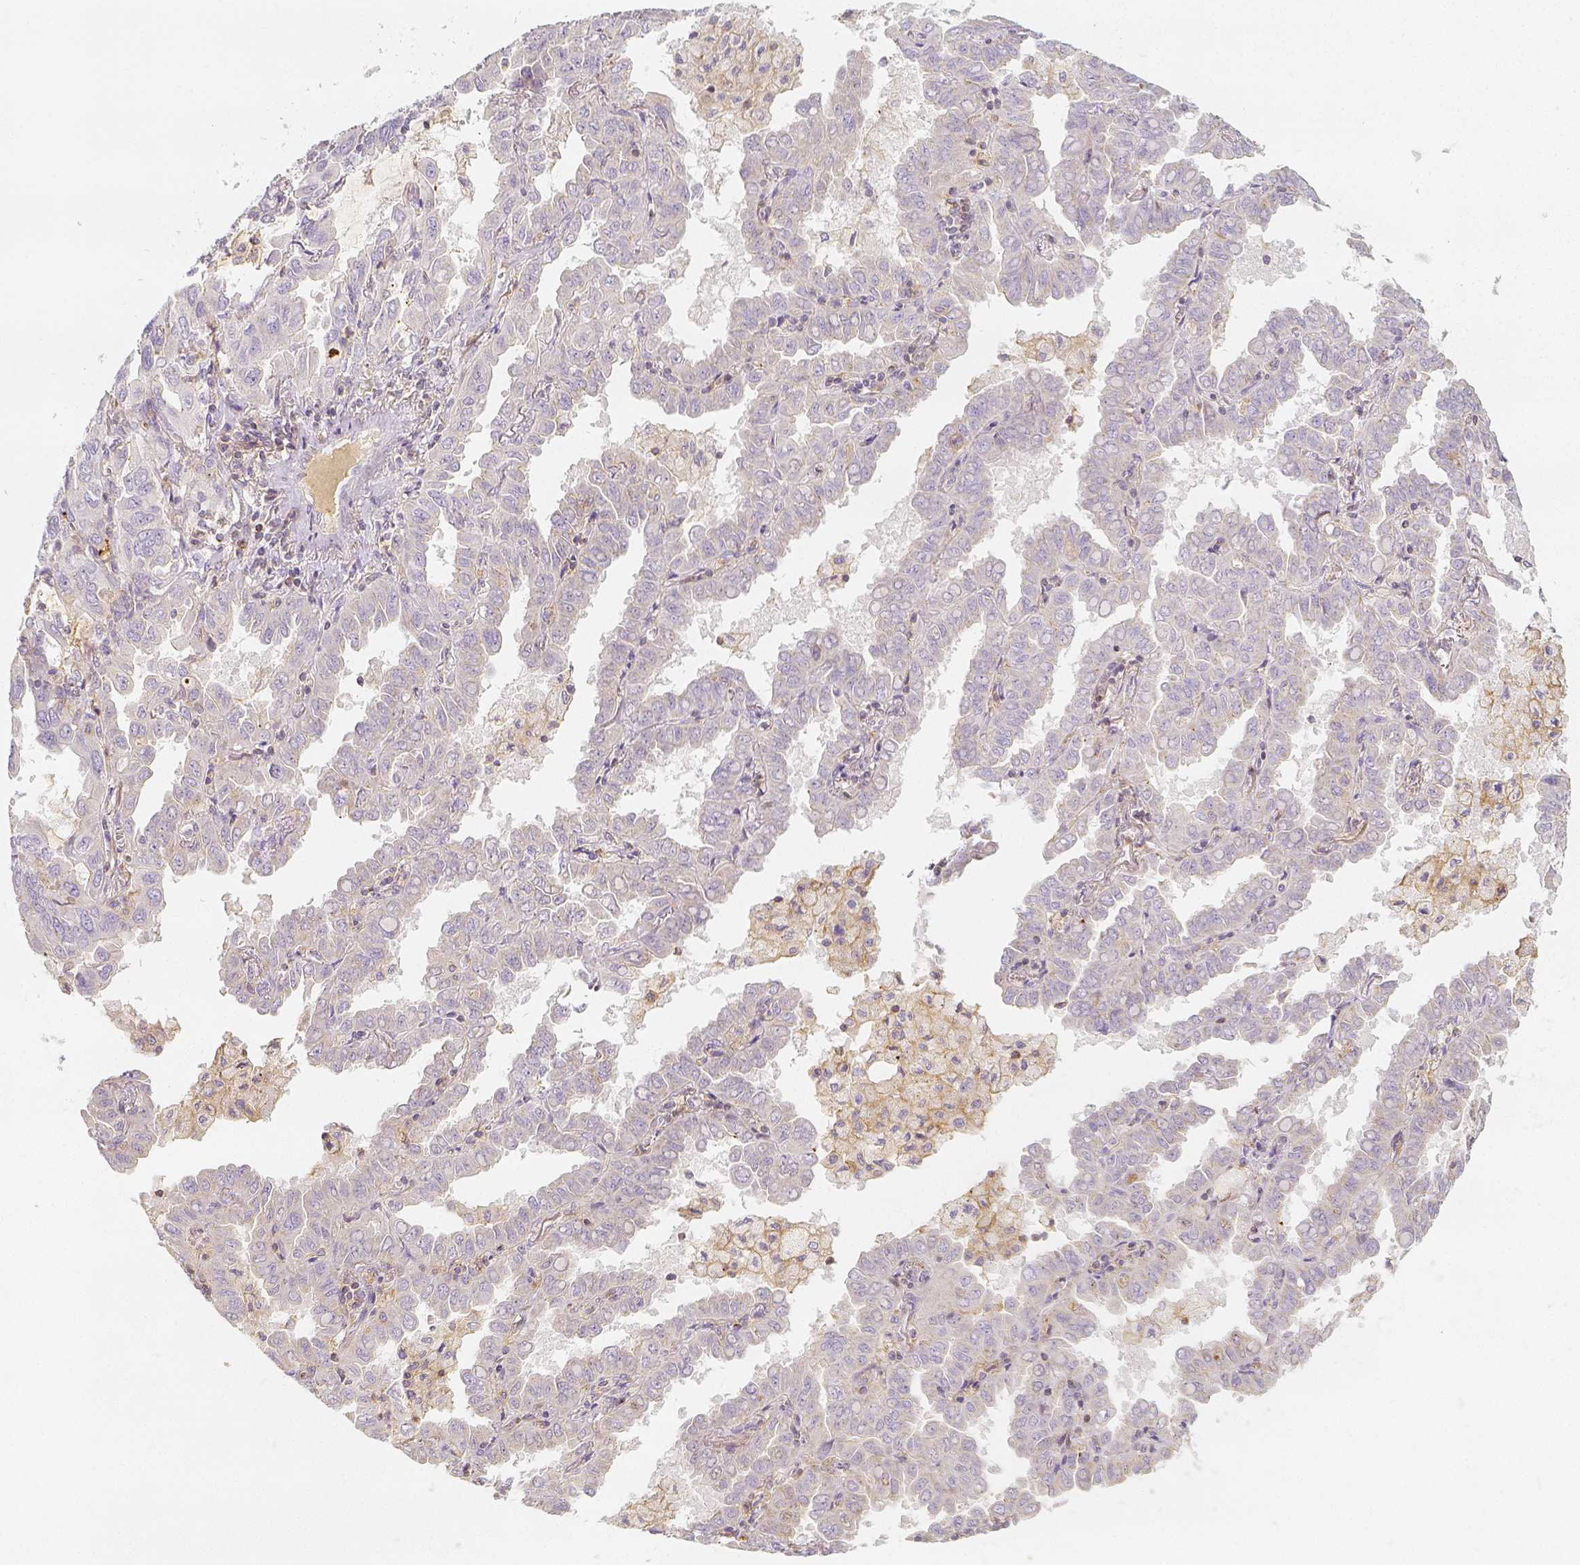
{"staining": {"intensity": "negative", "quantity": "none", "location": "none"}, "tissue": "lung cancer", "cell_type": "Tumor cells", "image_type": "cancer", "snomed": [{"axis": "morphology", "description": "Adenocarcinoma, NOS"}, {"axis": "topography", "description": "Lung"}], "caption": "A micrograph of lung cancer stained for a protein shows no brown staining in tumor cells.", "gene": "PTPRJ", "patient": {"sex": "male", "age": 64}}